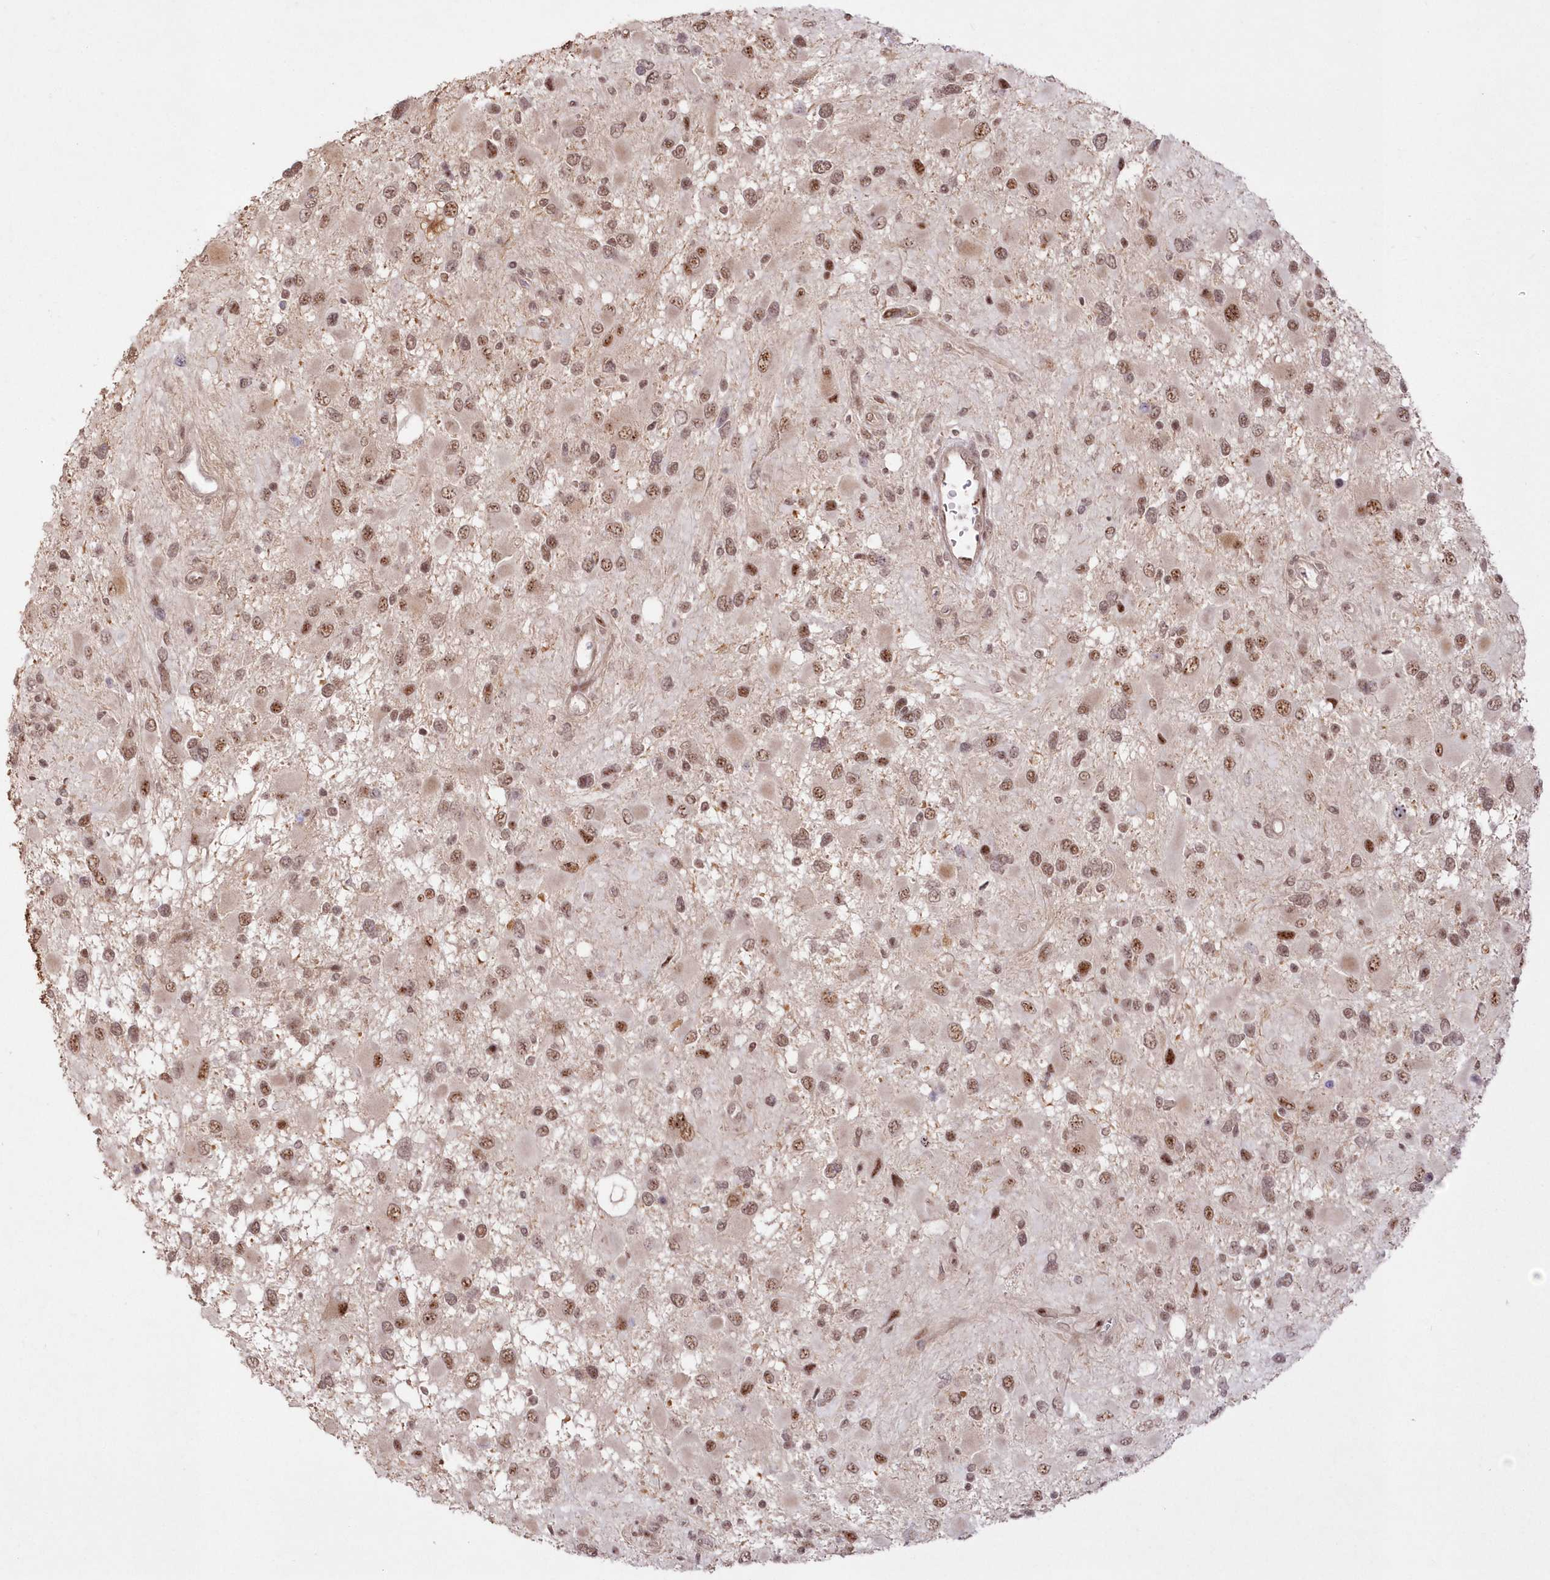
{"staining": {"intensity": "moderate", "quantity": ">75%", "location": "nuclear"}, "tissue": "glioma", "cell_type": "Tumor cells", "image_type": "cancer", "snomed": [{"axis": "morphology", "description": "Glioma, malignant, High grade"}, {"axis": "topography", "description": "Brain"}], "caption": "Tumor cells display moderate nuclear positivity in approximately >75% of cells in malignant high-grade glioma.", "gene": "WBP1L", "patient": {"sex": "male", "age": 53}}